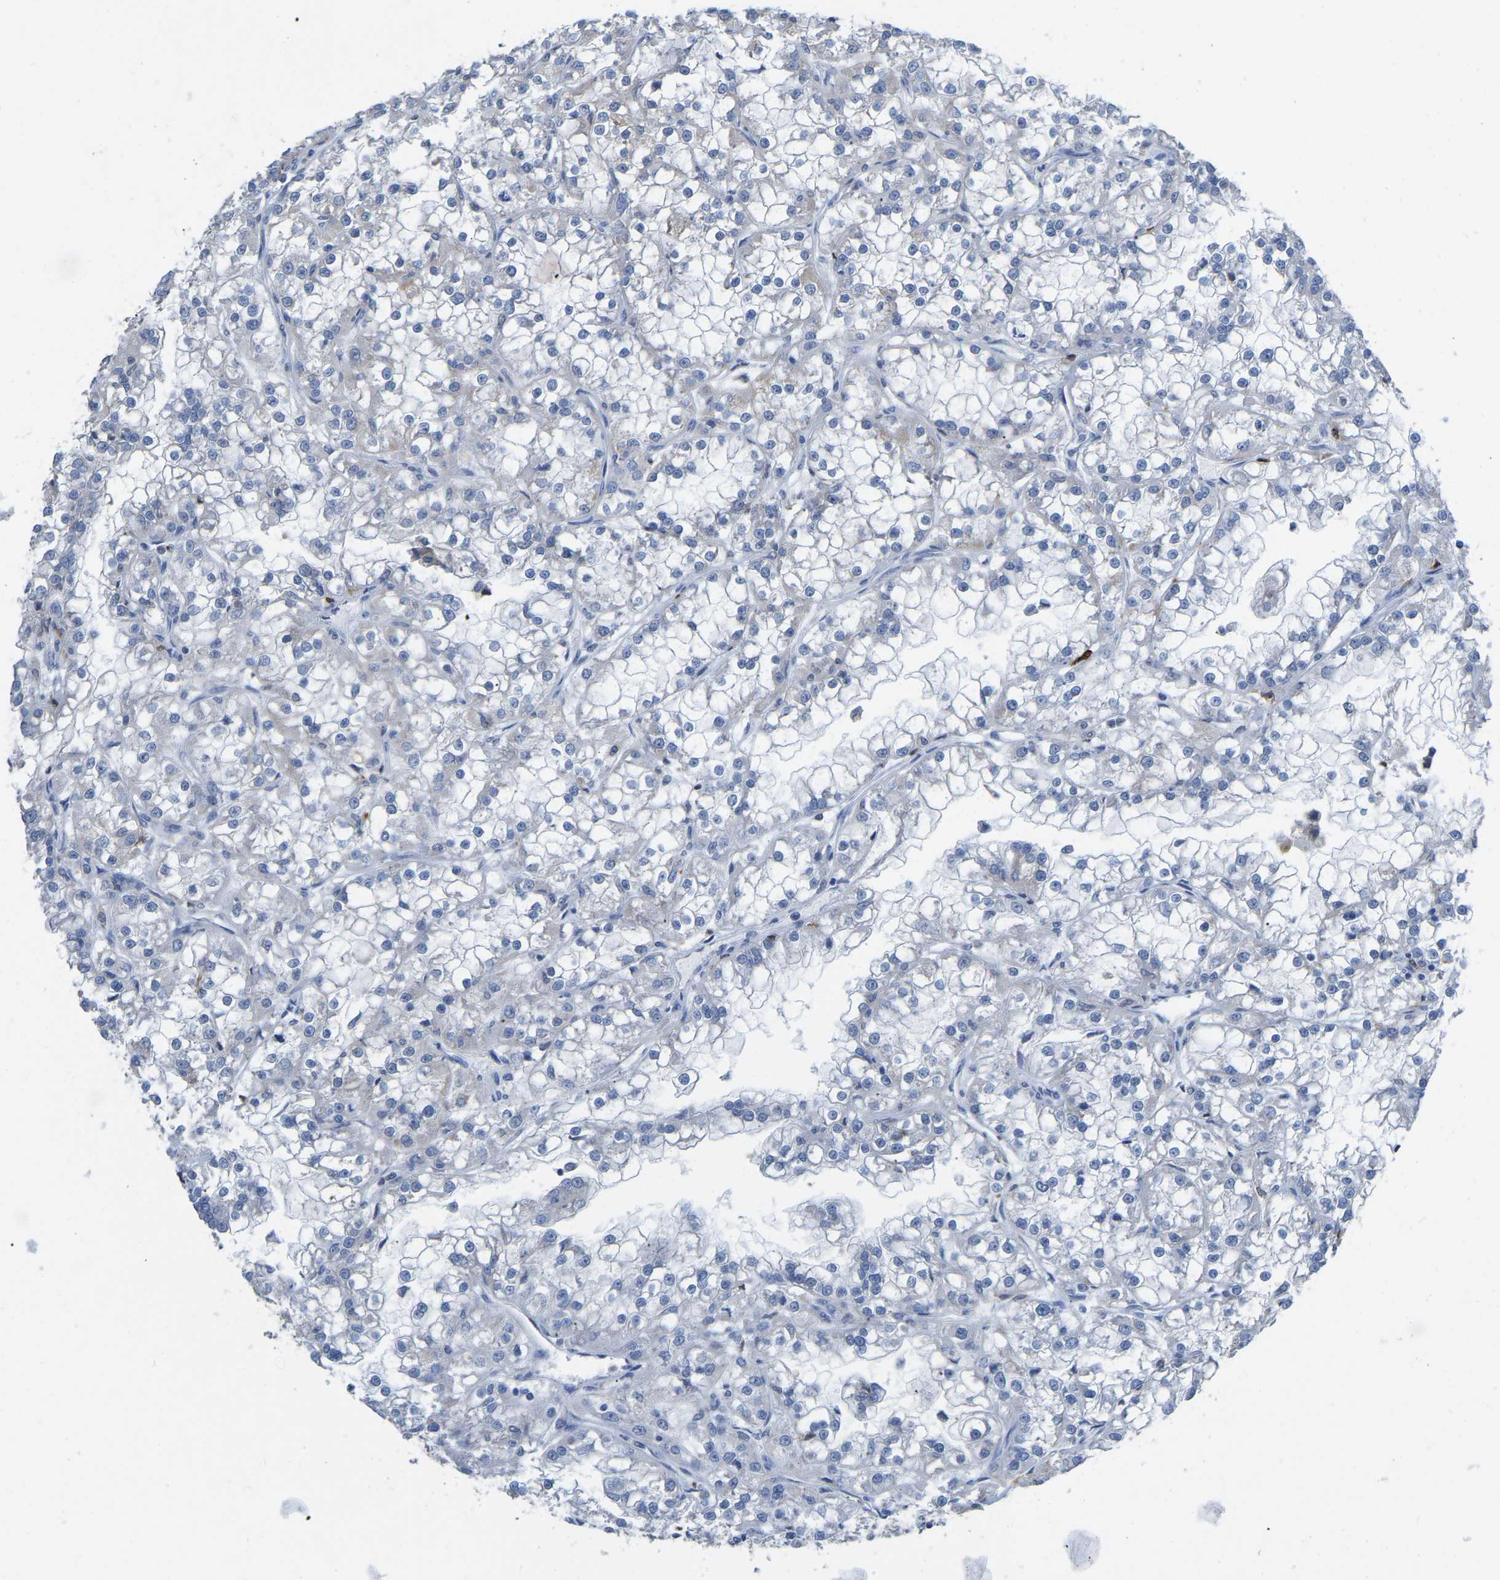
{"staining": {"intensity": "negative", "quantity": "none", "location": "none"}, "tissue": "renal cancer", "cell_type": "Tumor cells", "image_type": "cancer", "snomed": [{"axis": "morphology", "description": "Adenocarcinoma, NOS"}, {"axis": "topography", "description": "Kidney"}], "caption": "IHC histopathology image of renal adenocarcinoma stained for a protein (brown), which shows no positivity in tumor cells.", "gene": "ULBP2", "patient": {"sex": "female", "age": 52}}